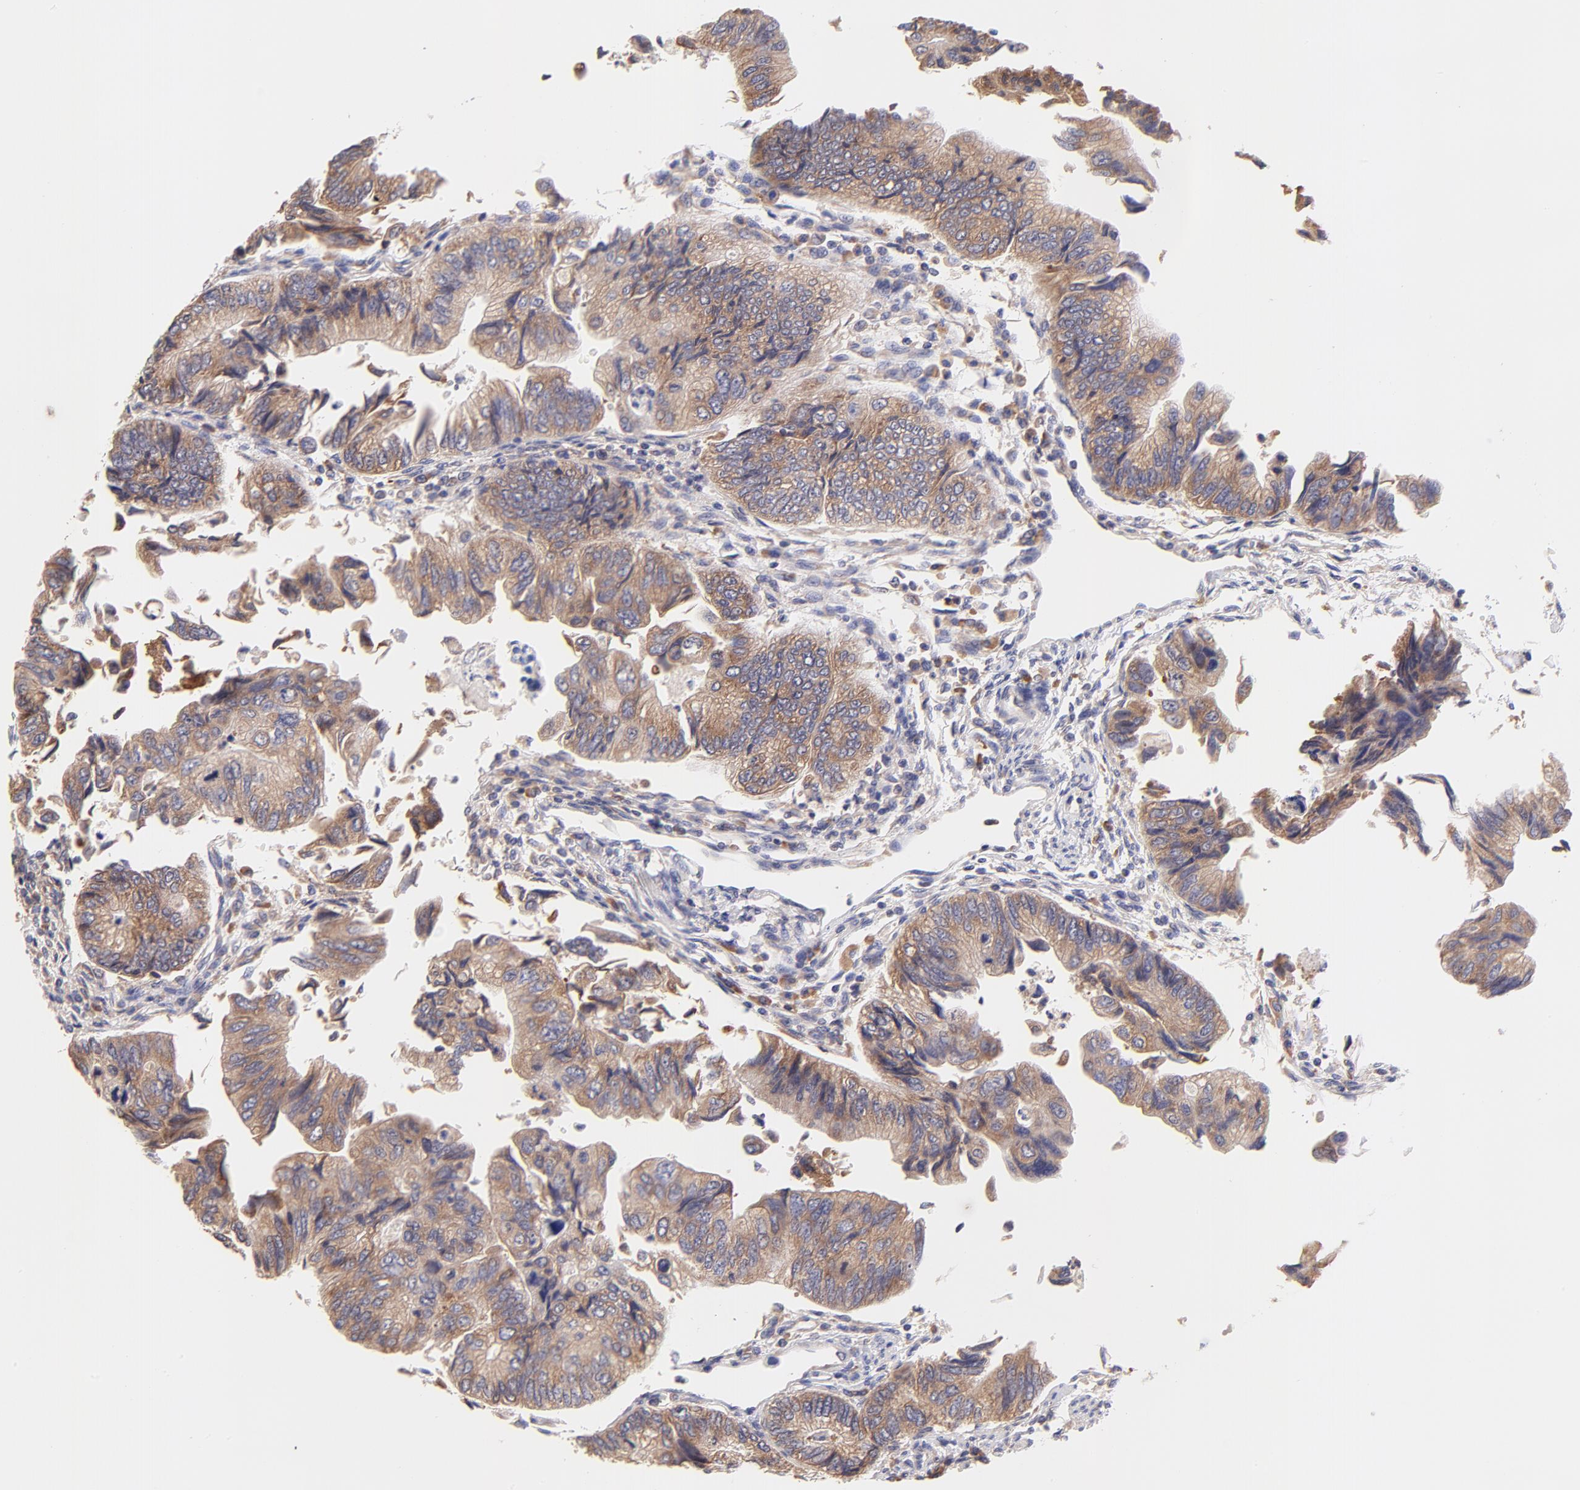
{"staining": {"intensity": "weak", "quantity": ">75%", "location": "cytoplasmic/membranous"}, "tissue": "colorectal cancer", "cell_type": "Tumor cells", "image_type": "cancer", "snomed": [{"axis": "morphology", "description": "Adenocarcinoma, NOS"}, {"axis": "topography", "description": "Colon"}], "caption": "Human colorectal cancer (adenocarcinoma) stained for a protein (brown) displays weak cytoplasmic/membranous positive staining in approximately >75% of tumor cells.", "gene": "RPL11", "patient": {"sex": "female", "age": 11}}